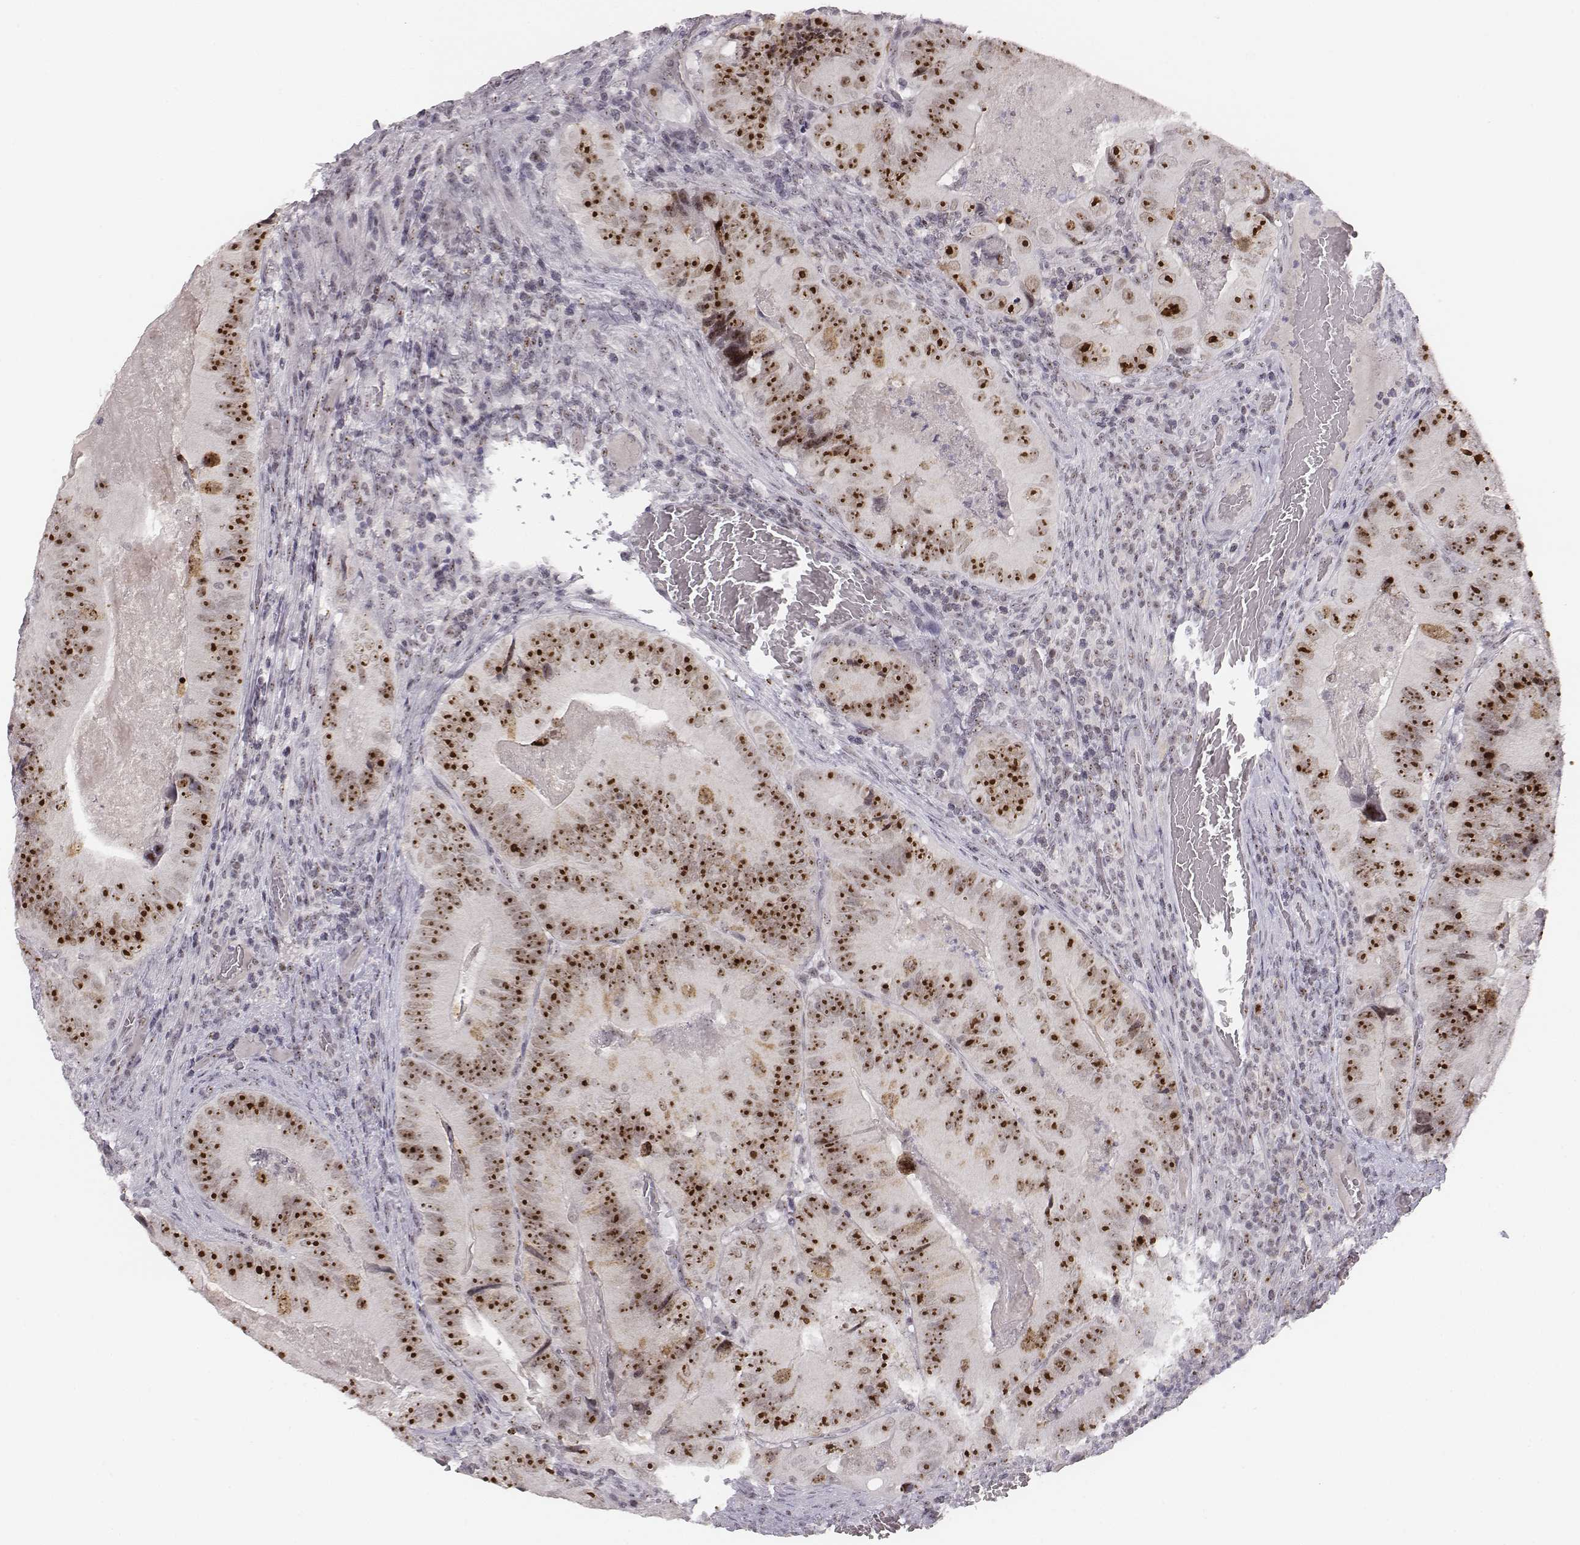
{"staining": {"intensity": "strong", "quantity": ">75%", "location": "nuclear"}, "tissue": "colorectal cancer", "cell_type": "Tumor cells", "image_type": "cancer", "snomed": [{"axis": "morphology", "description": "Adenocarcinoma, NOS"}, {"axis": "topography", "description": "Colon"}], "caption": "An IHC image of neoplastic tissue is shown. Protein staining in brown highlights strong nuclear positivity in adenocarcinoma (colorectal) within tumor cells.", "gene": "NIFK", "patient": {"sex": "female", "age": 86}}